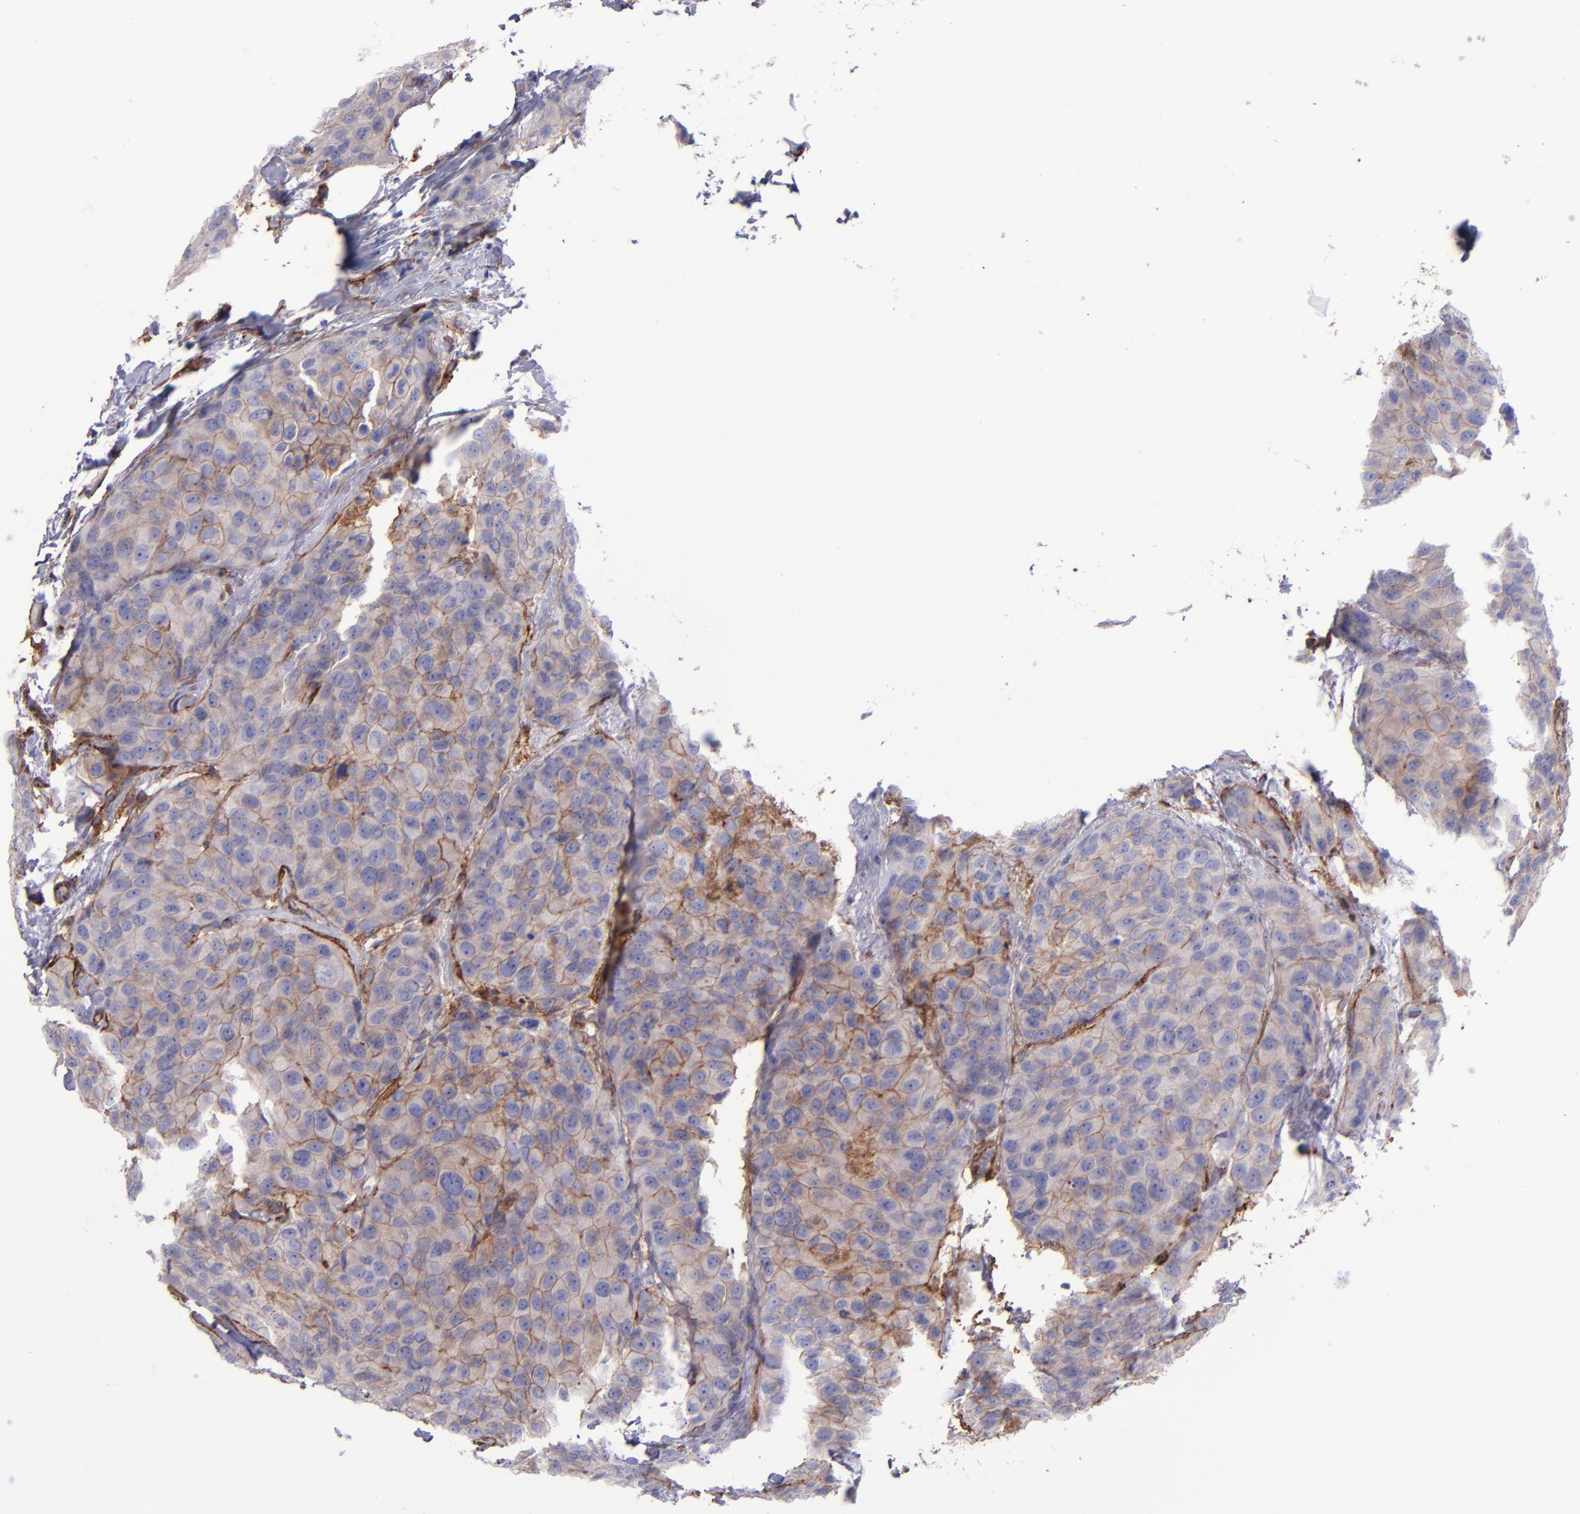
{"staining": {"intensity": "weak", "quantity": "25%-75%", "location": "cytoplasmic/membranous"}, "tissue": "breast cancer", "cell_type": "Tumor cells", "image_type": "cancer", "snomed": [{"axis": "morphology", "description": "Duct carcinoma"}, {"axis": "topography", "description": "Breast"}], "caption": "Brown immunohistochemical staining in intraductal carcinoma (breast) demonstrates weak cytoplasmic/membranous expression in about 25%-75% of tumor cells.", "gene": "ITGAV", "patient": {"sex": "female", "age": 68}}